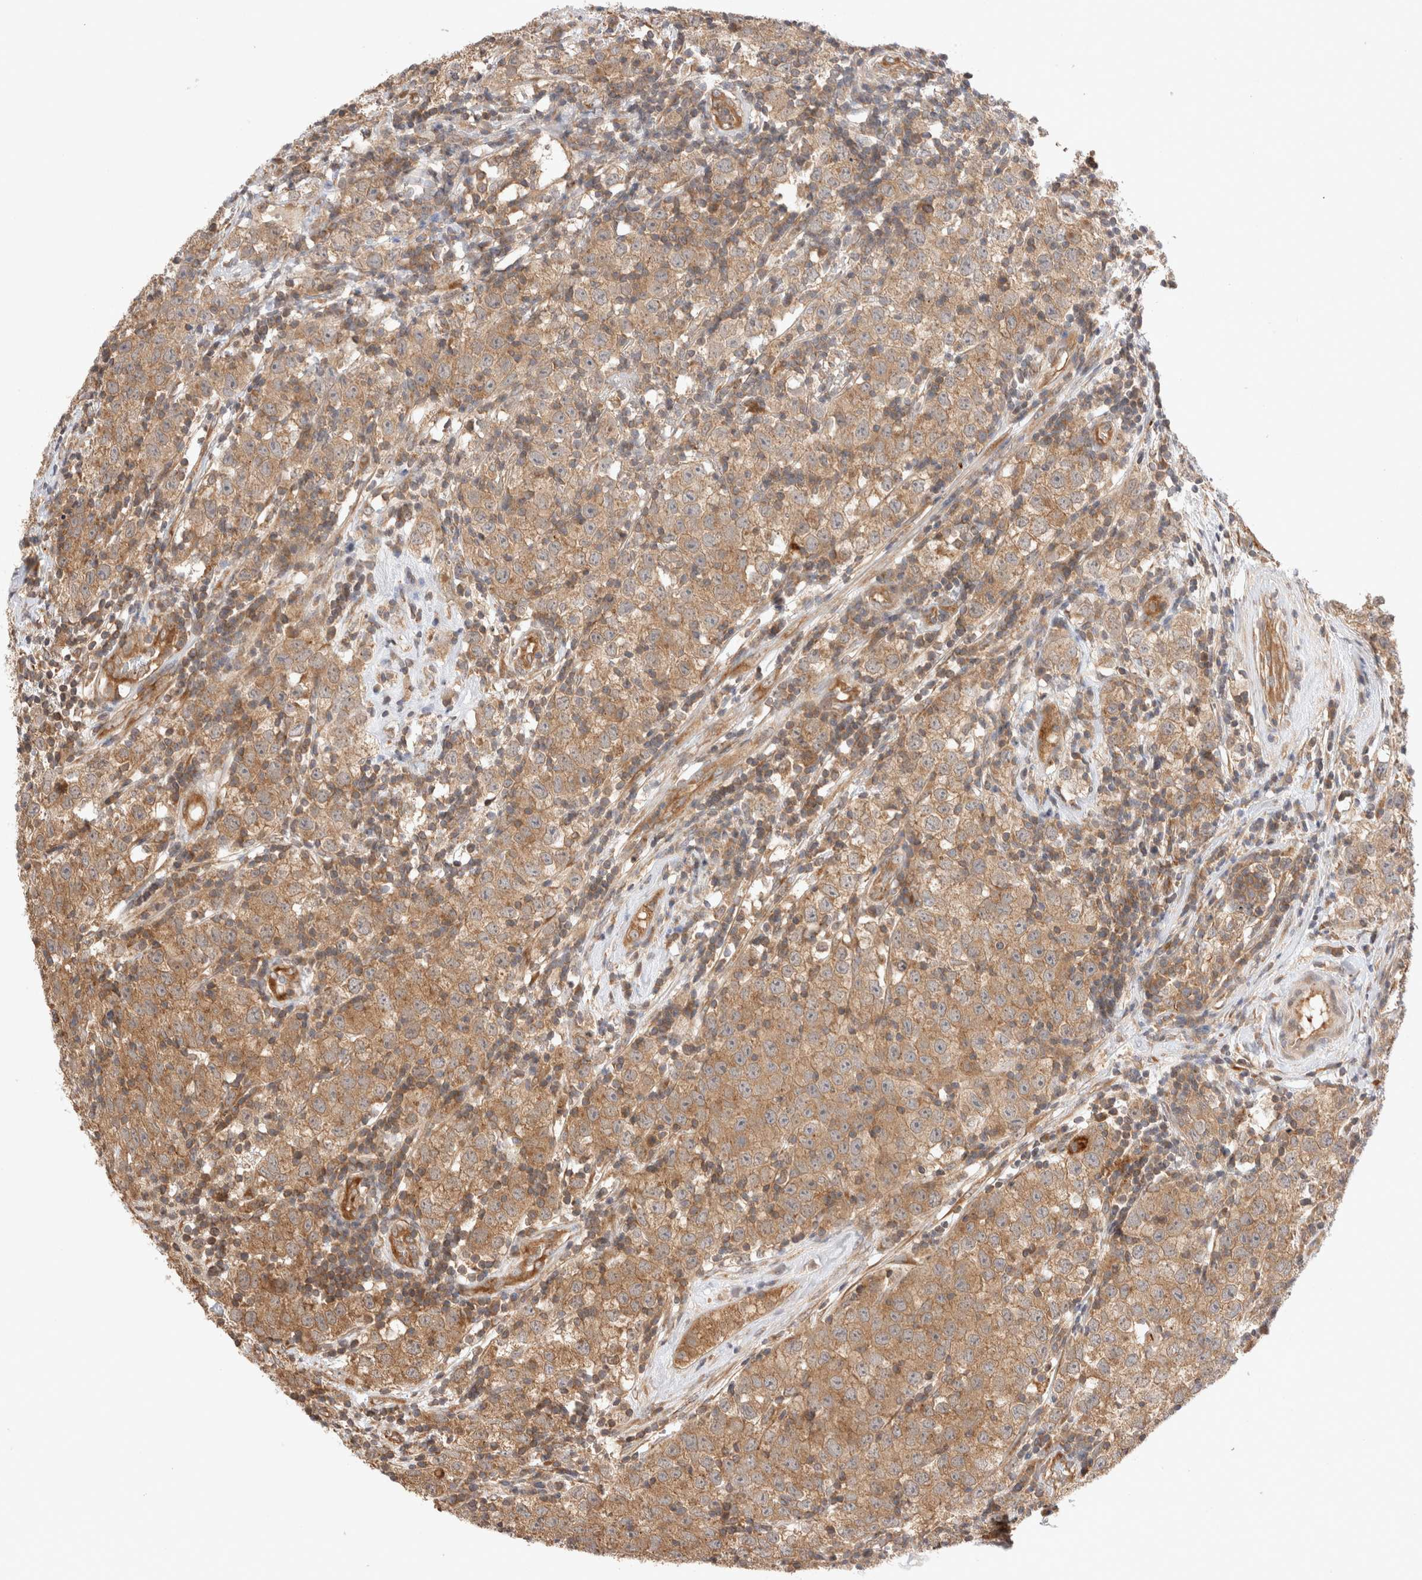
{"staining": {"intensity": "moderate", "quantity": ">75%", "location": "cytoplasmic/membranous"}, "tissue": "testis cancer", "cell_type": "Tumor cells", "image_type": "cancer", "snomed": [{"axis": "morphology", "description": "Seminoma, NOS"}, {"axis": "morphology", "description": "Carcinoma, Embryonal, NOS"}, {"axis": "topography", "description": "Testis"}], "caption": "Protein analysis of testis cancer (seminoma) tissue reveals moderate cytoplasmic/membranous positivity in approximately >75% of tumor cells.", "gene": "VPS28", "patient": {"sex": "male", "age": 28}}